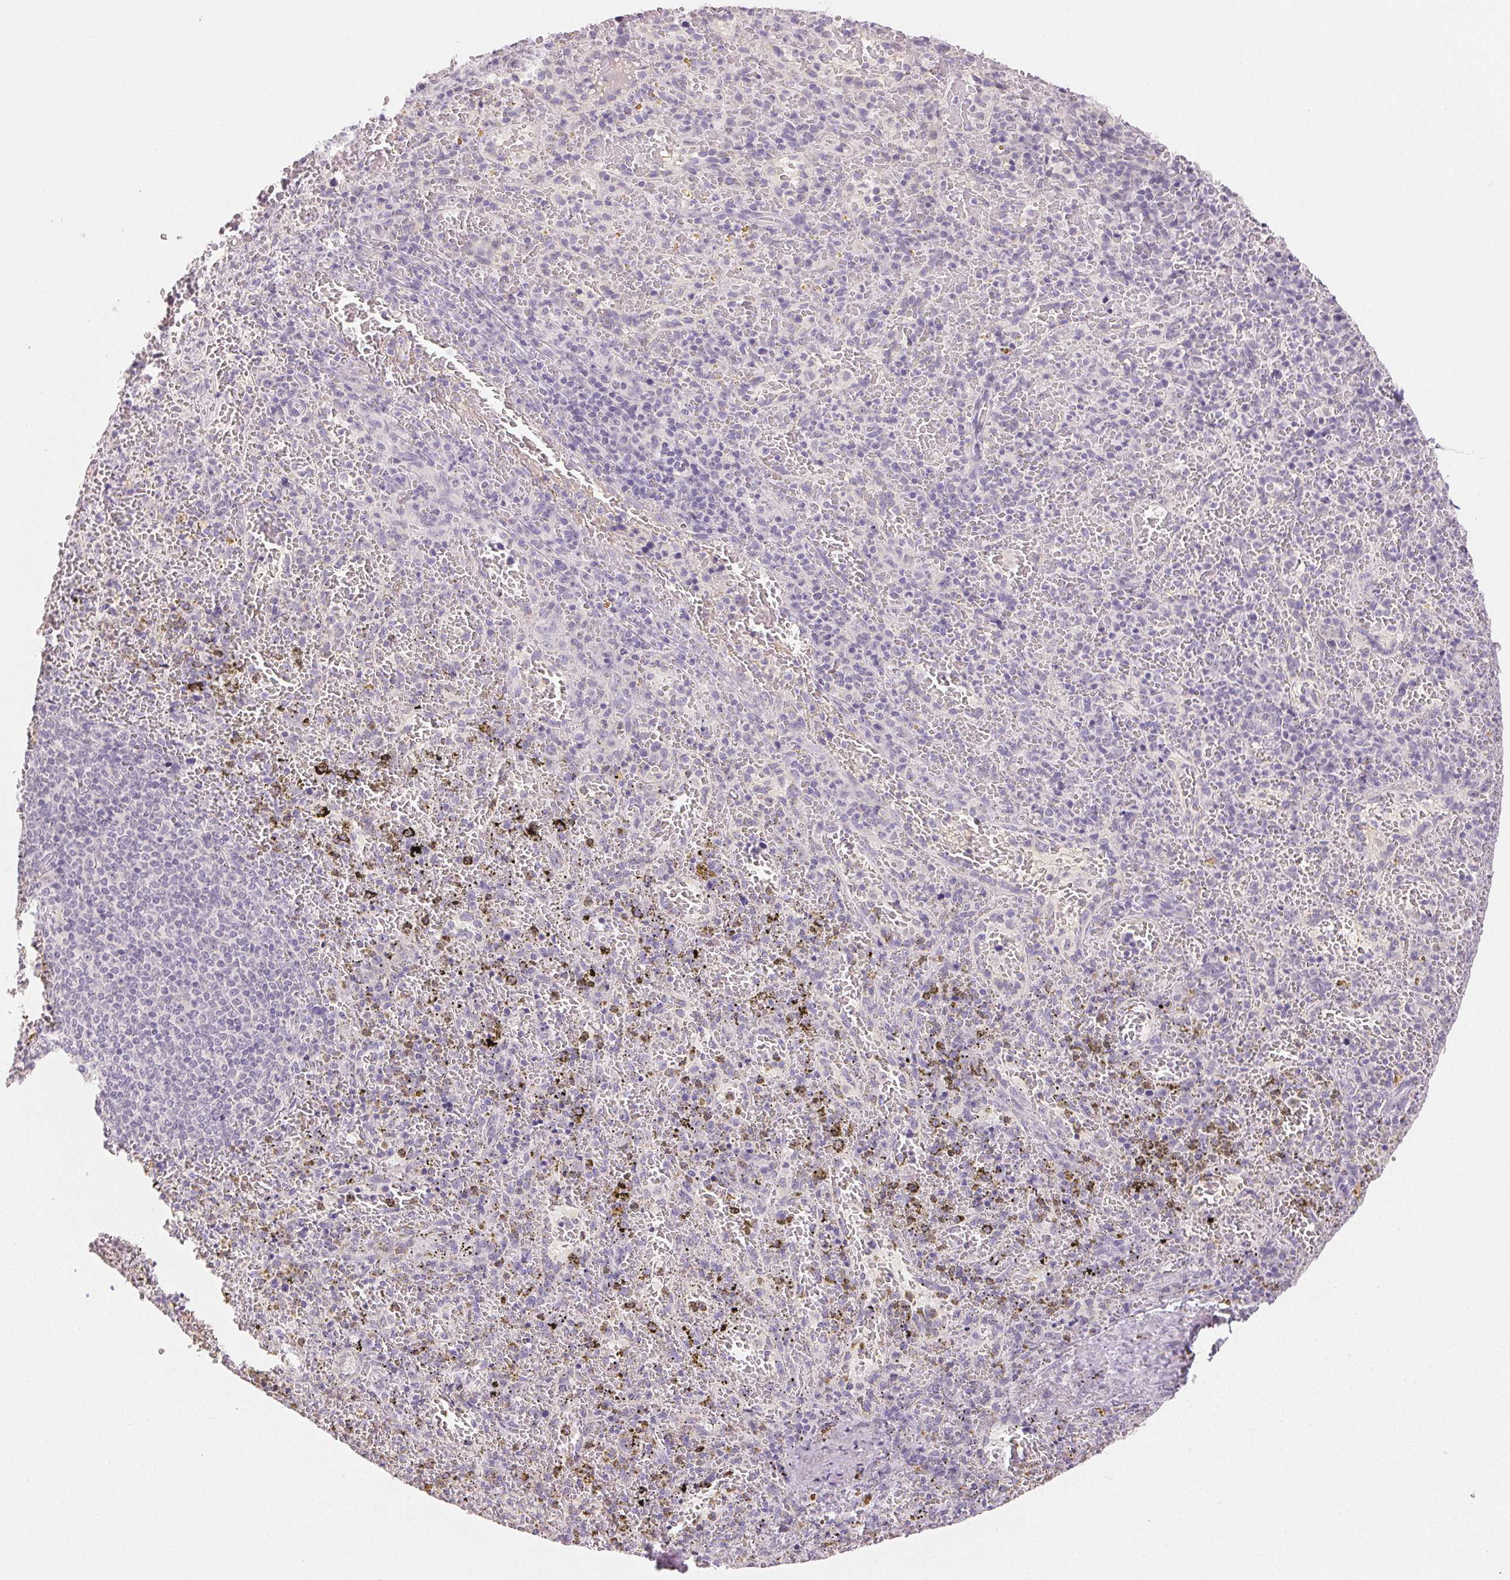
{"staining": {"intensity": "negative", "quantity": "none", "location": "none"}, "tissue": "spleen", "cell_type": "Cells in red pulp", "image_type": "normal", "snomed": [{"axis": "morphology", "description": "Normal tissue, NOS"}, {"axis": "topography", "description": "Spleen"}], "caption": "IHC image of normal spleen: human spleen stained with DAB (3,3'-diaminobenzidine) shows no significant protein staining in cells in red pulp.", "gene": "SFTPD", "patient": {"sex": "female", "age": 50}}